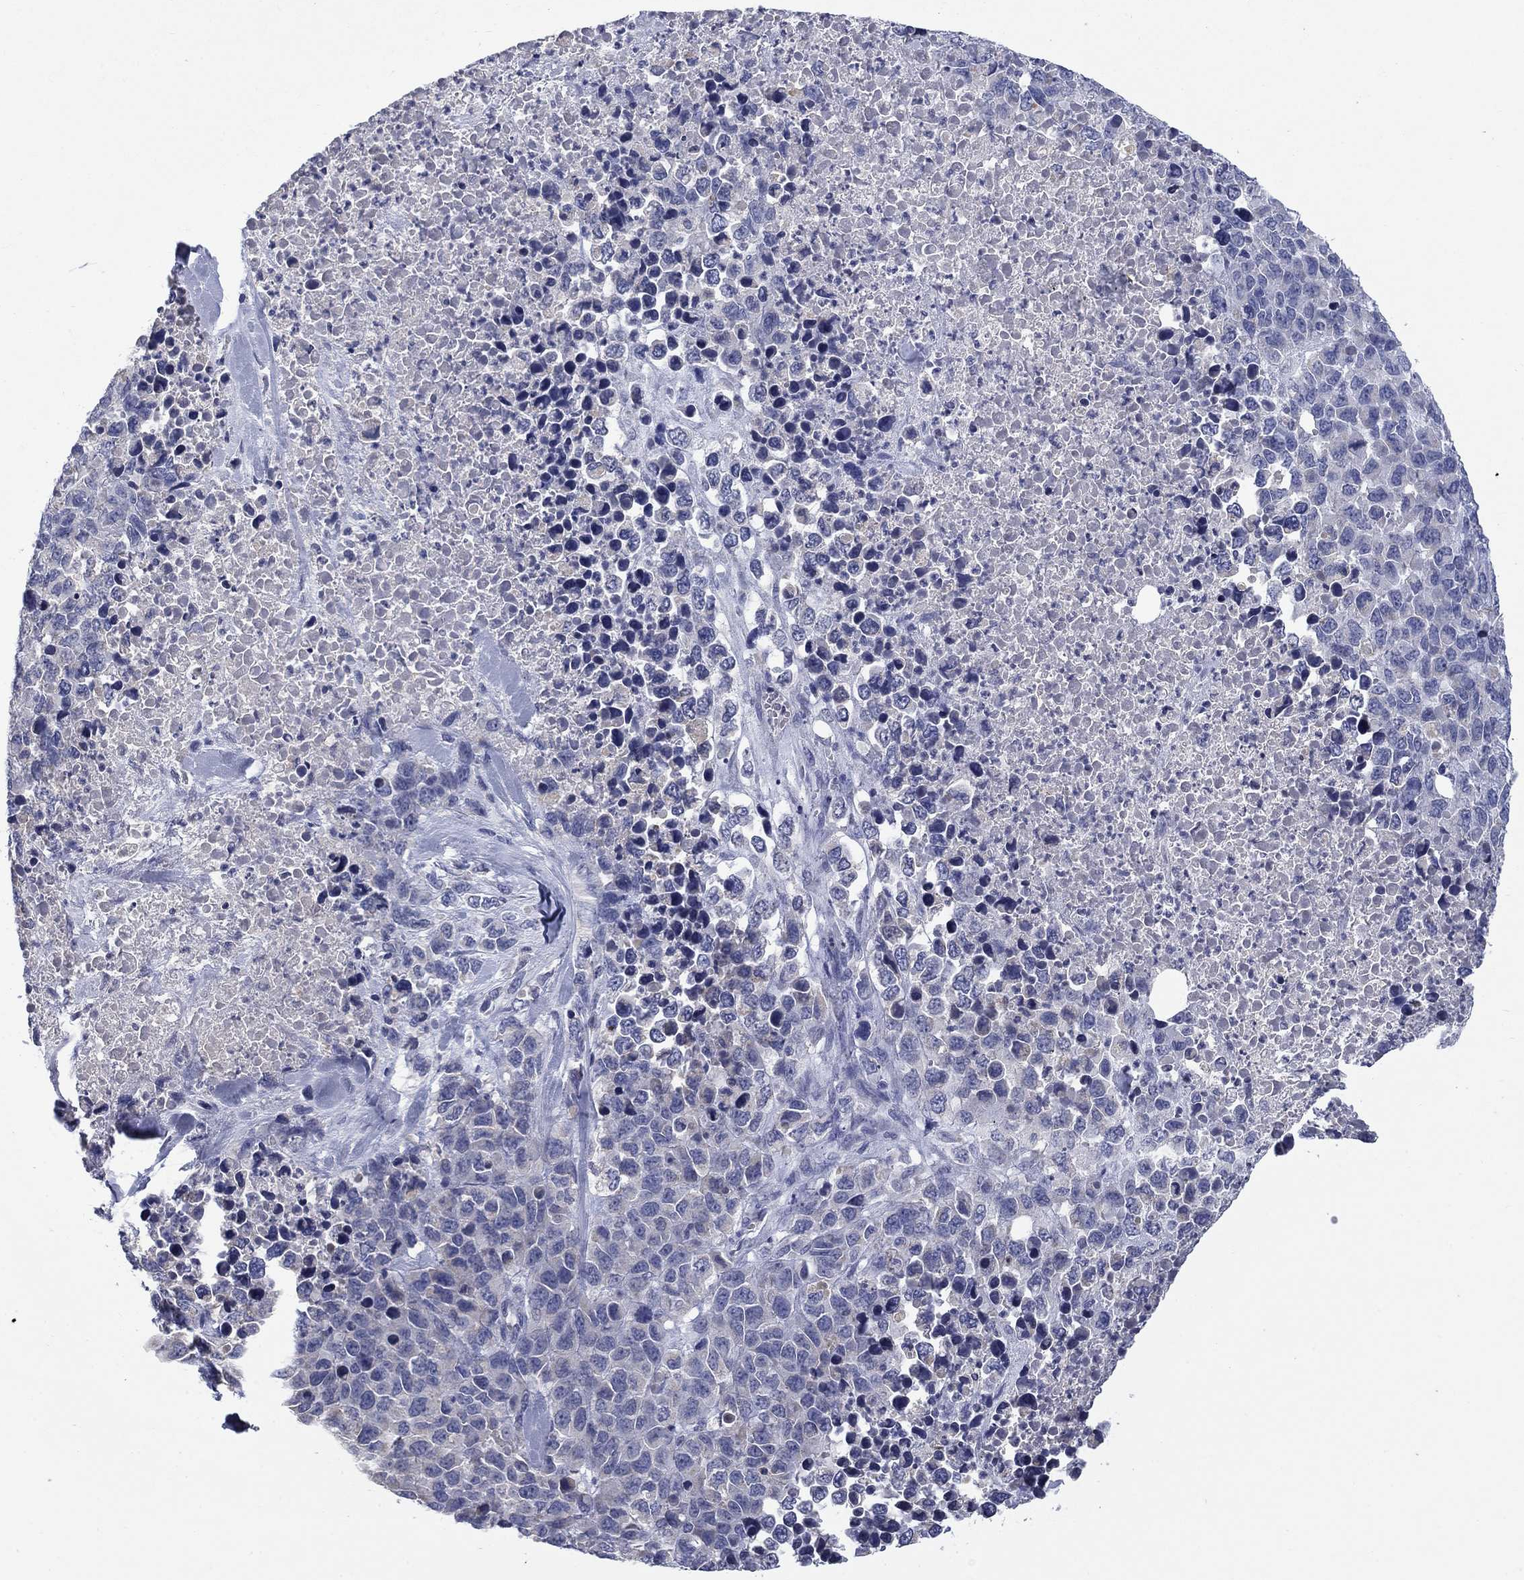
{"staining": {"intensity": "negative", "quantity": "none", "location": "none"}, "tissue": "melanoma", "cell_type": "Tumor cells", "image_type": "cancer", "snomed": [{"axis": "morphology", "description": "Malignant melanoma, Metastatic site"}, {"axis": "topography", "description": "Skin"}], "caption": "An immunohistochemistry histopathology image of malignant melanoma (metastatic site) is shown. There is no staining in tumor cells of malignant melanoma (metastatic site).", "gene": "FRK", "patient": {"sex": "male", "age": 84}}